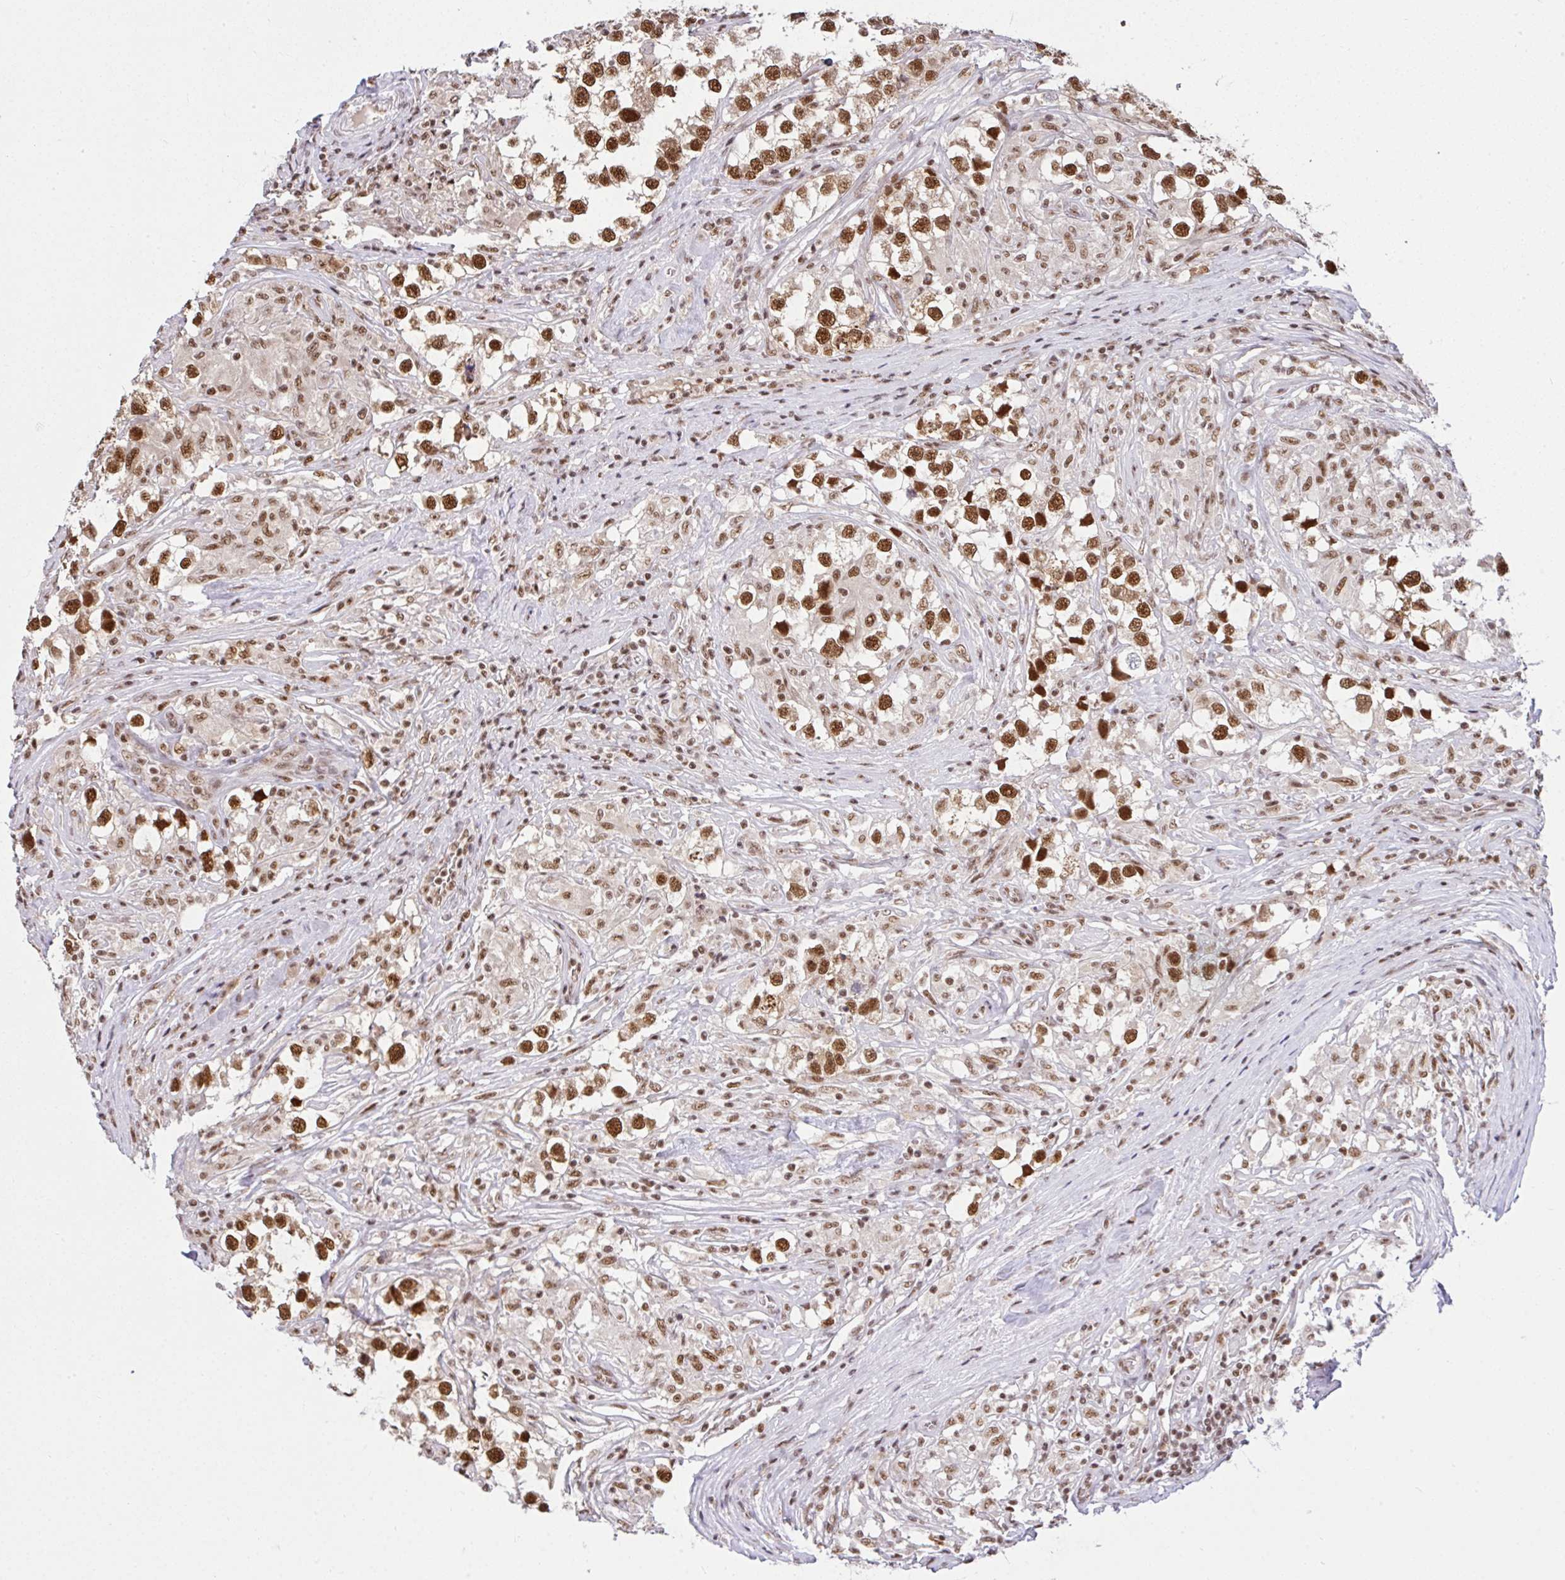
{"staining": {"intensity": "strong", "quantity": ">75%", "location": "nuclear"}, "tissue": "testis cancer", "cell_type": "Tumor cells", "image_type": "cancer", "snomed": [{"axis": "morphology", "description": "Seminoma, NOS"}, {"axis": "topography", "description": "Testis"}], "caption": "This micrograph exhibits immunohistochemistry (IHC) staining of testis cancer, with high strong nuclear positivity in about >75% of tumor cells.", "gene": "CCDC12", "patient": {"sex": "male", "age": 46}}